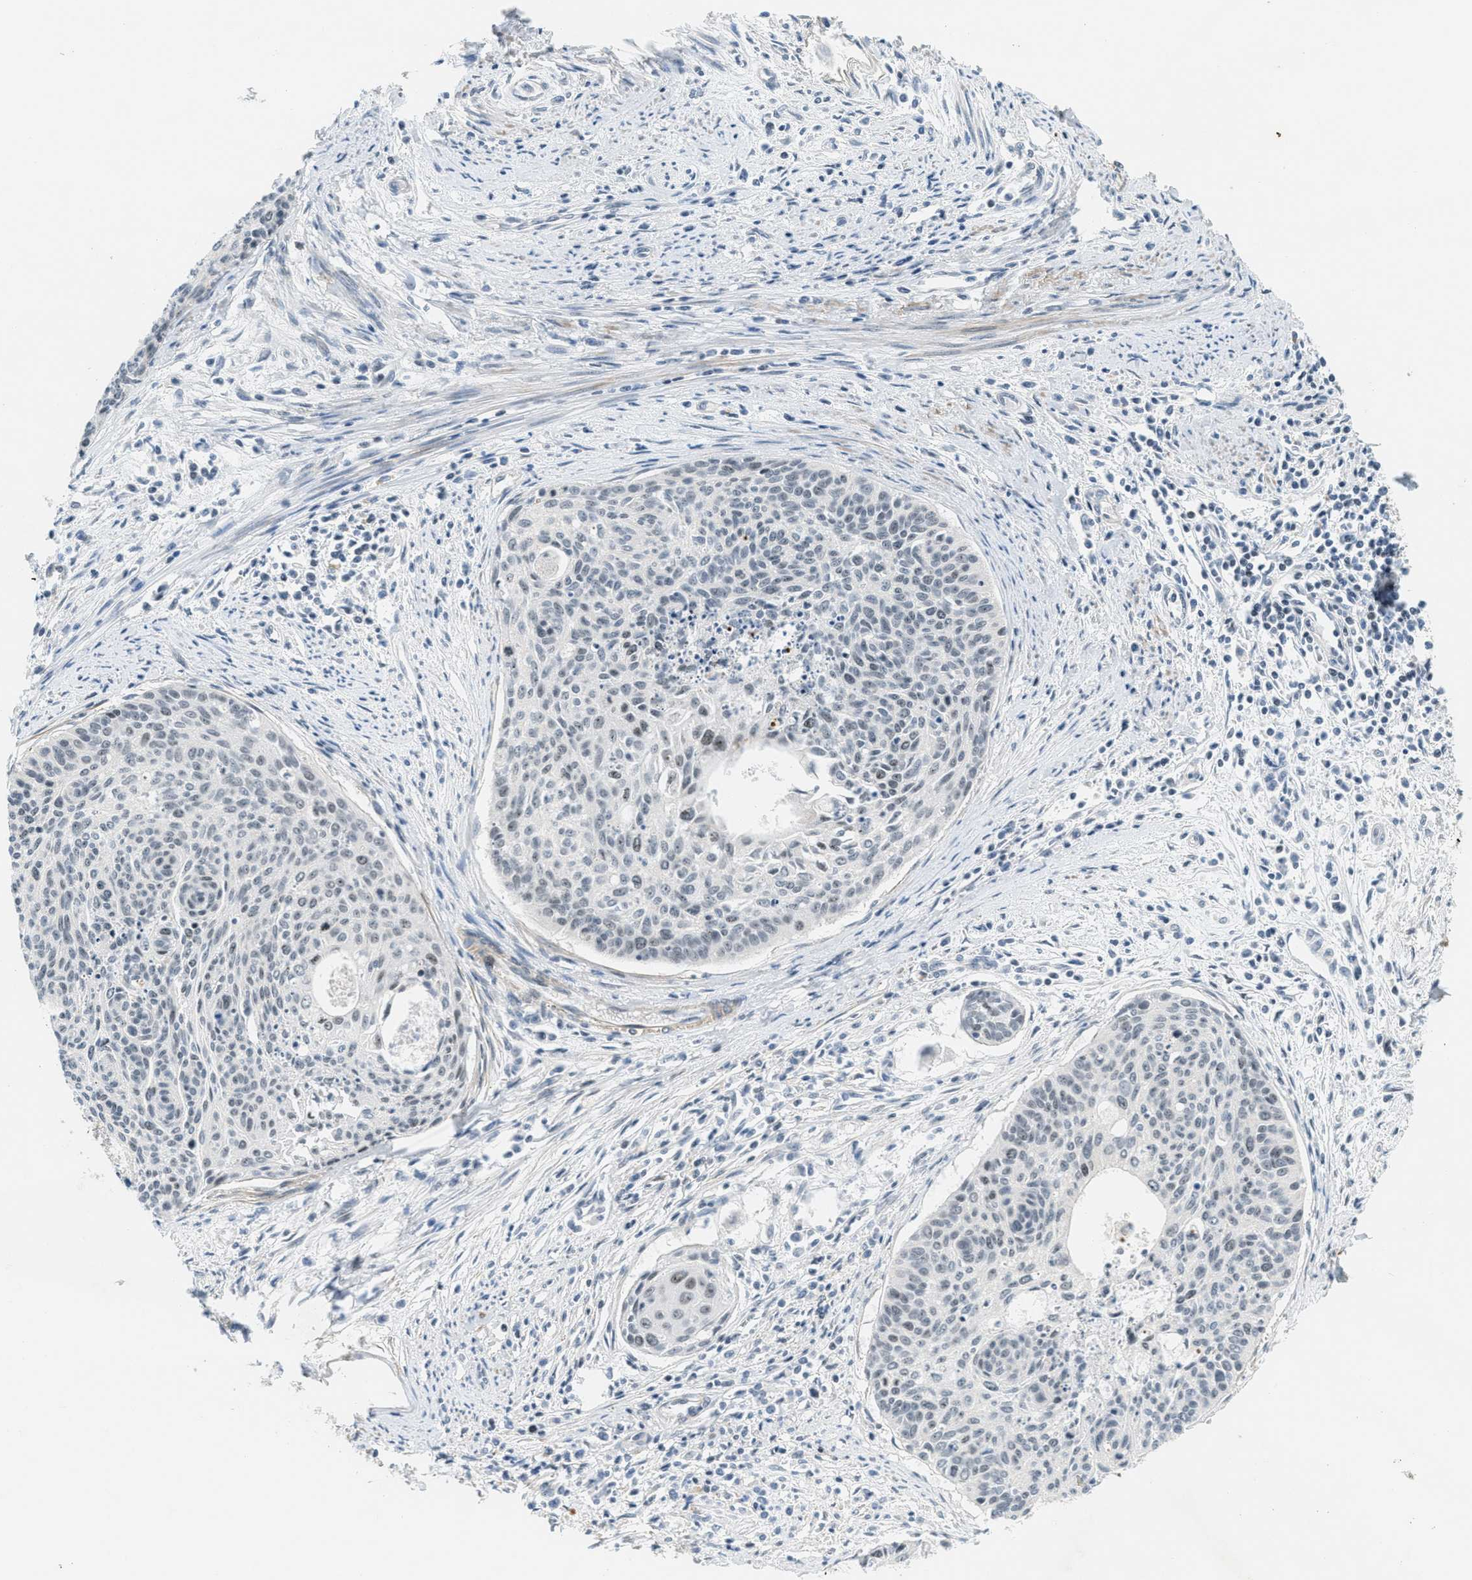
{"staining": {"intensity": "weak", "quantity": "25%-75%", "location": "nuclear"}, "tissue": "cervical cancer", "cell_type": "Tumor cells", "image_type": "cancer", "snomed": [{"axis": "morphology", "description": "Squamous cell carcinoma, NOS"}, {"axis": "topography", "description": "Cervix"}], "caption": "High-magnification brightfield microscopy of cervical squamous cell carcinoma stained with DAB (3,3'-diaminobenzidine) (brown) and counterstained with hematoxylin (blue). tumor cells exhibit weak nuclear staining is appreciated in about25%-75% of cells. Using DAB (brown) and hematoxylin (blue) stains, captured at high magnification using brightfield microscopy.", "gene": "DDX47", "patient": {"sex": "female", "age": 55}}